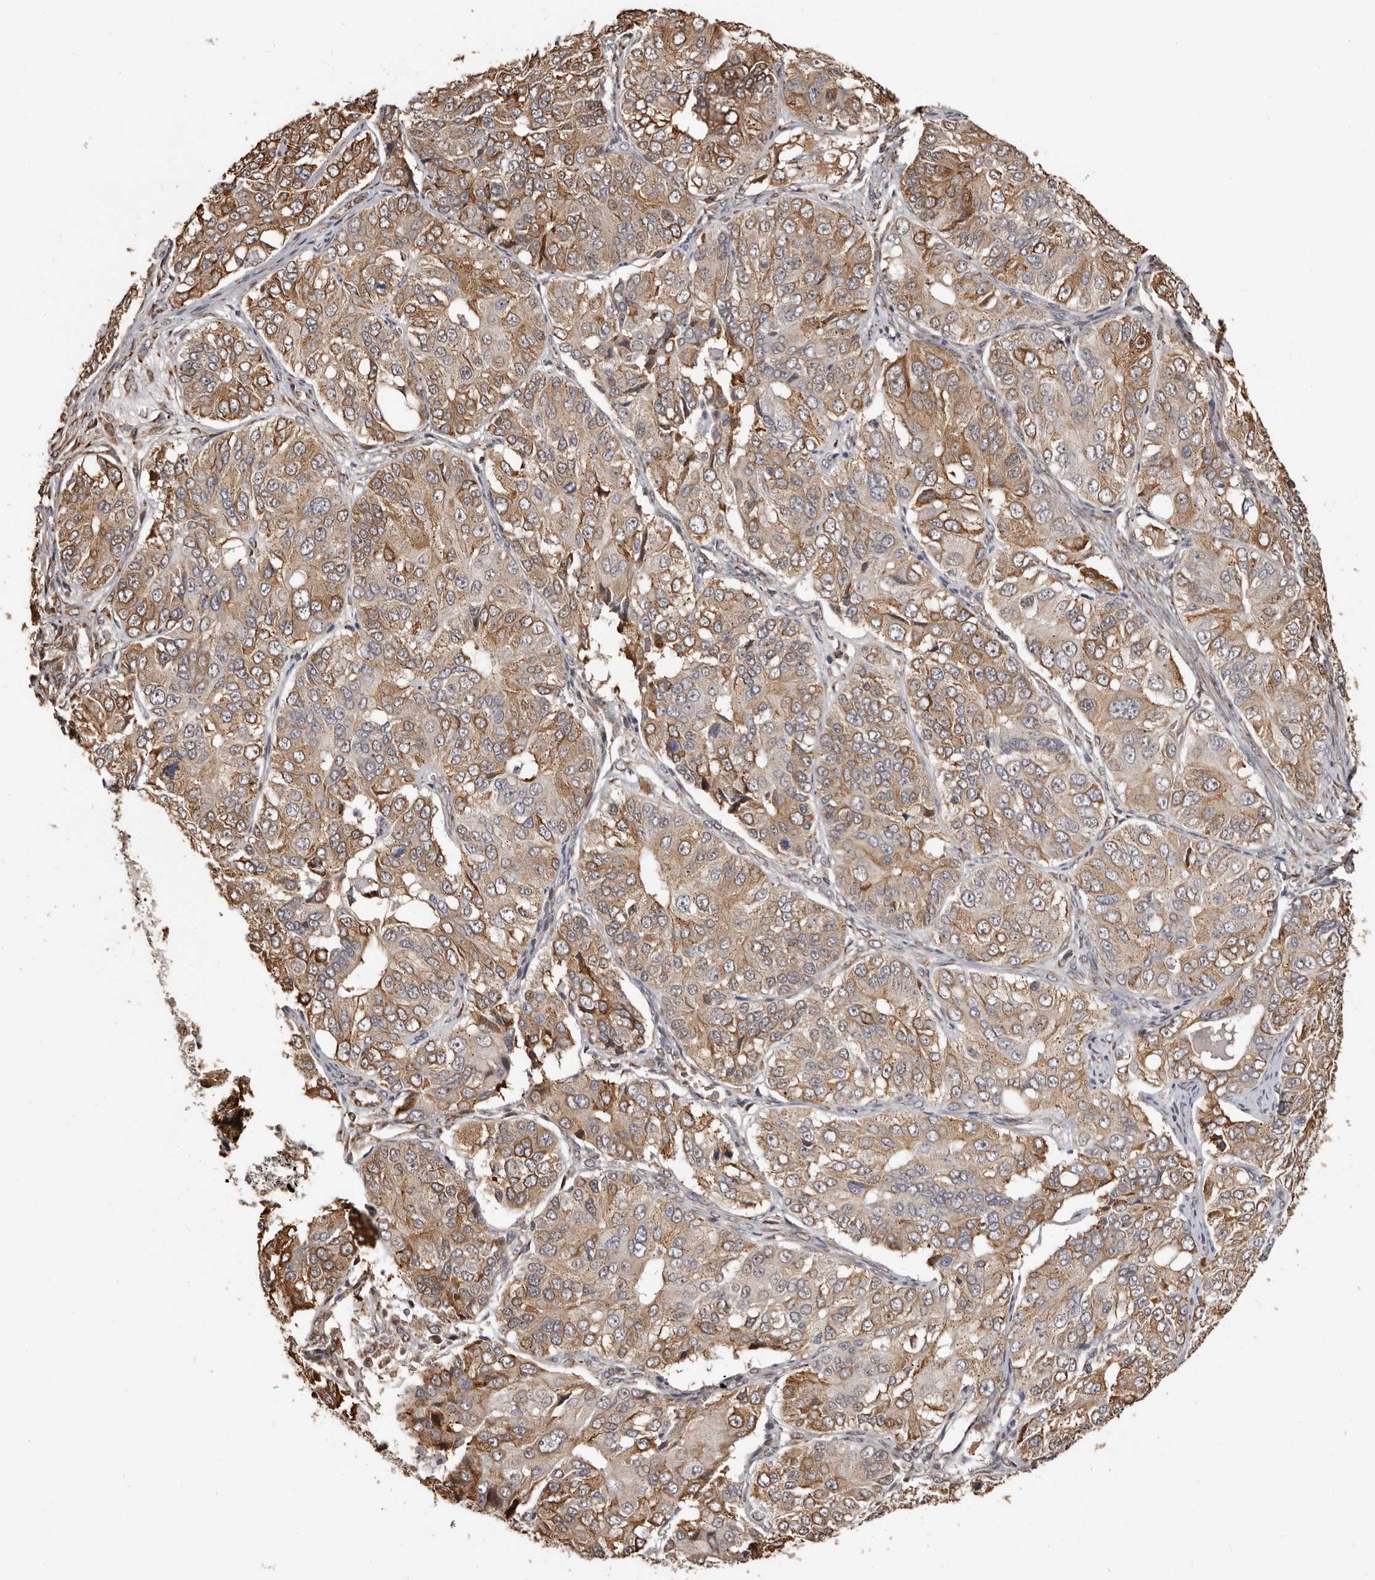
{"staining": {"intensity": "moderate", "quantity": ">75%", "location": "cytoplasmic/membranous"}, "tissue": "ovarian cancer", "cell_type": "Tumor cells", "image_type": "cancer", "snomed": [{"axis": "morphology", "description": "Carcinoma, endometroid"}, {"axis": "topography", "description": "Ovary"}], "caption": "Immunohistochemical staining of human endometroid carcinoma (ovarian) exhibits moderate cytoplasmic/membranous protein positivity in about >75% of tumor cells.", "gene": "ENTREP1", "patient": {"sex": "female", "age": 51}}